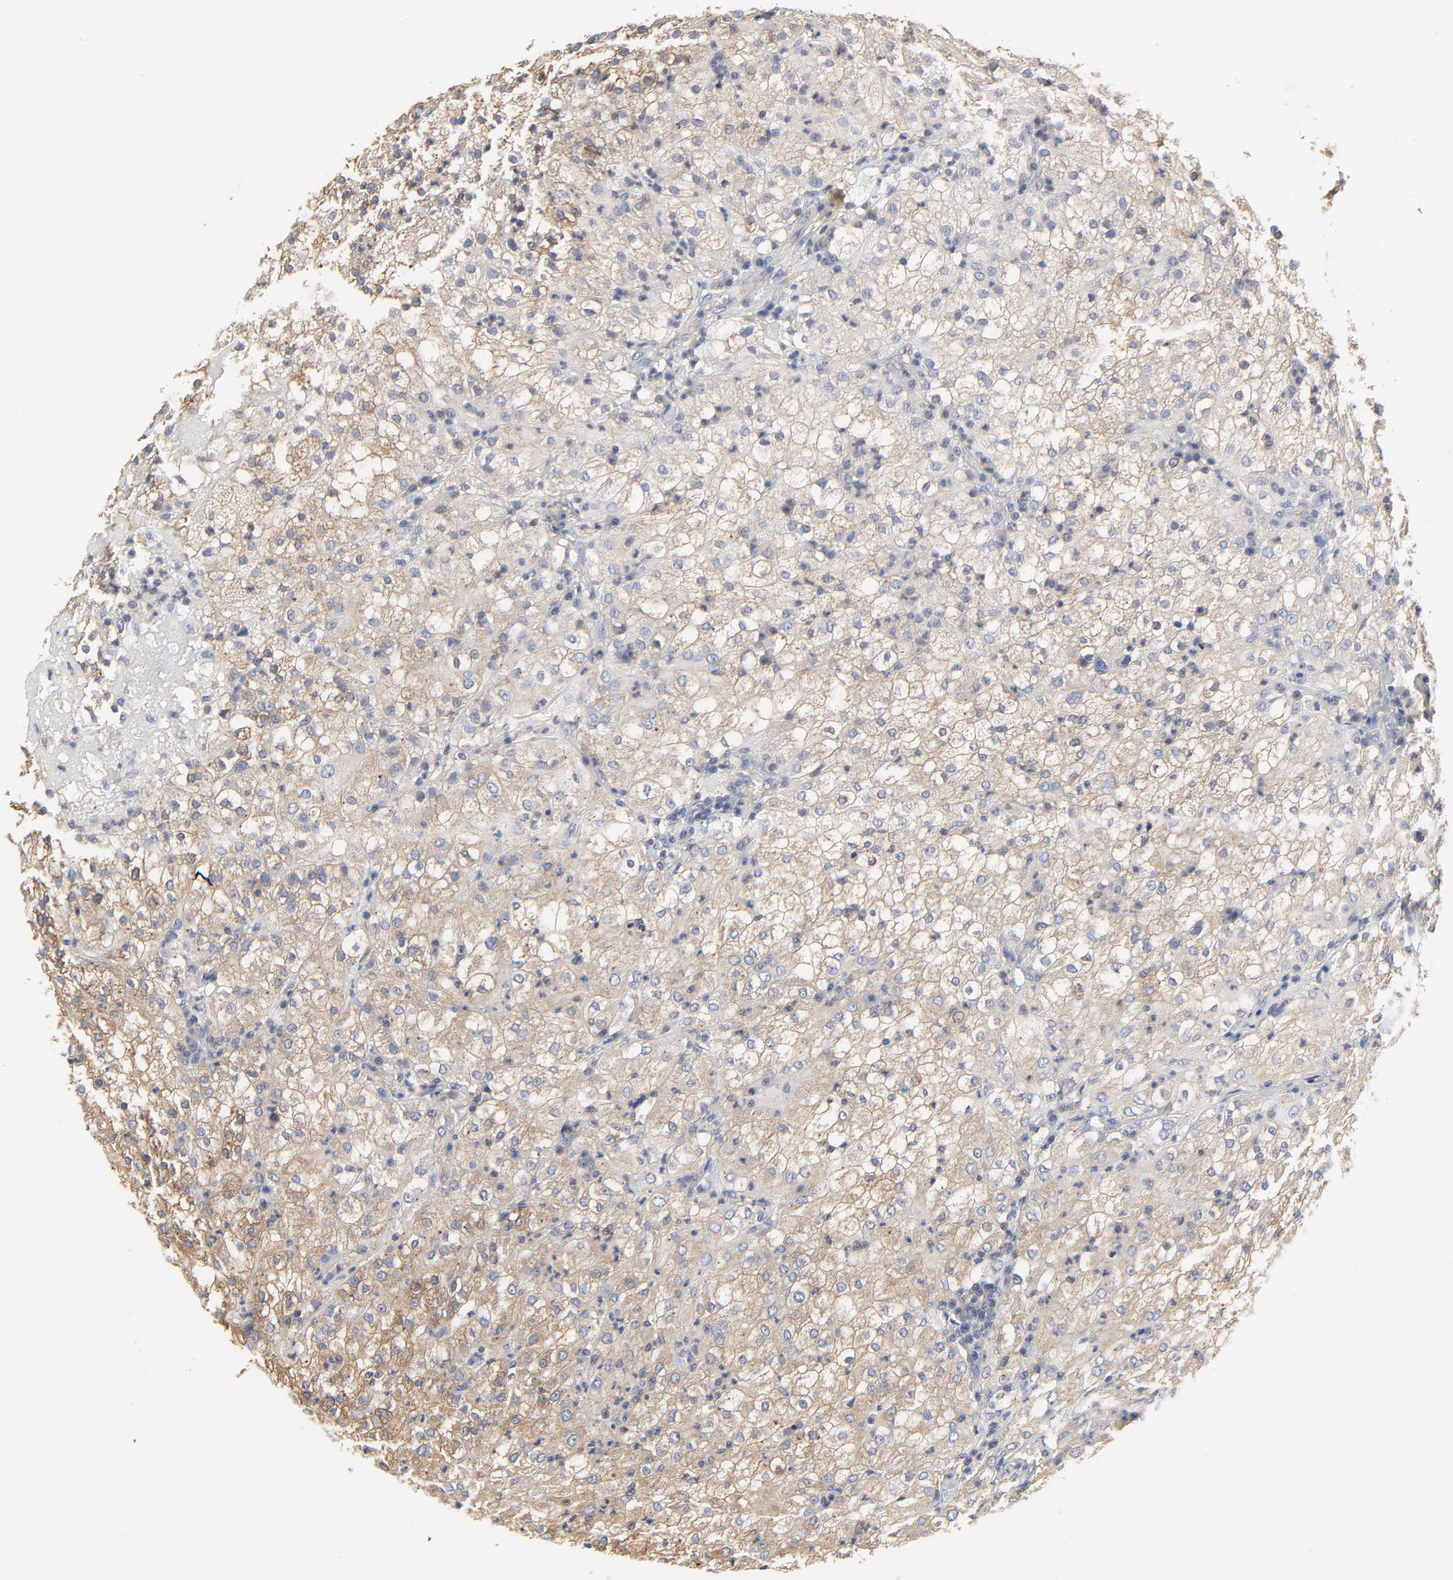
{"staining": {"intensity": "moderate", "quantity": "25%-75%", "location": "cytoplasmic/membranous"}, "tissue": "renal cancer", "cell_type": "Tumor cells", "image_type": "cancer", "snomed": [{"axis": "morphology", "description": "Adenocarcinoma, NOS"}, {"axis": "topography", "description": "Kidney"}], "caption": "Immunohistochemistry (IHC) staining of adenocarcinoma (renal), which reveals medium levels of moderate cytoplasmic/membranous staining in approximately 25%-75% of tumor cells indicating moderate cytoplasmic/membranous protein expression. The staining was performed using DAB (brown) for protein detection and nuclei were counterstained in hematoxylin (blue).", "gene": "NXF3", "patient": {"sex": "male", "age": 59}}